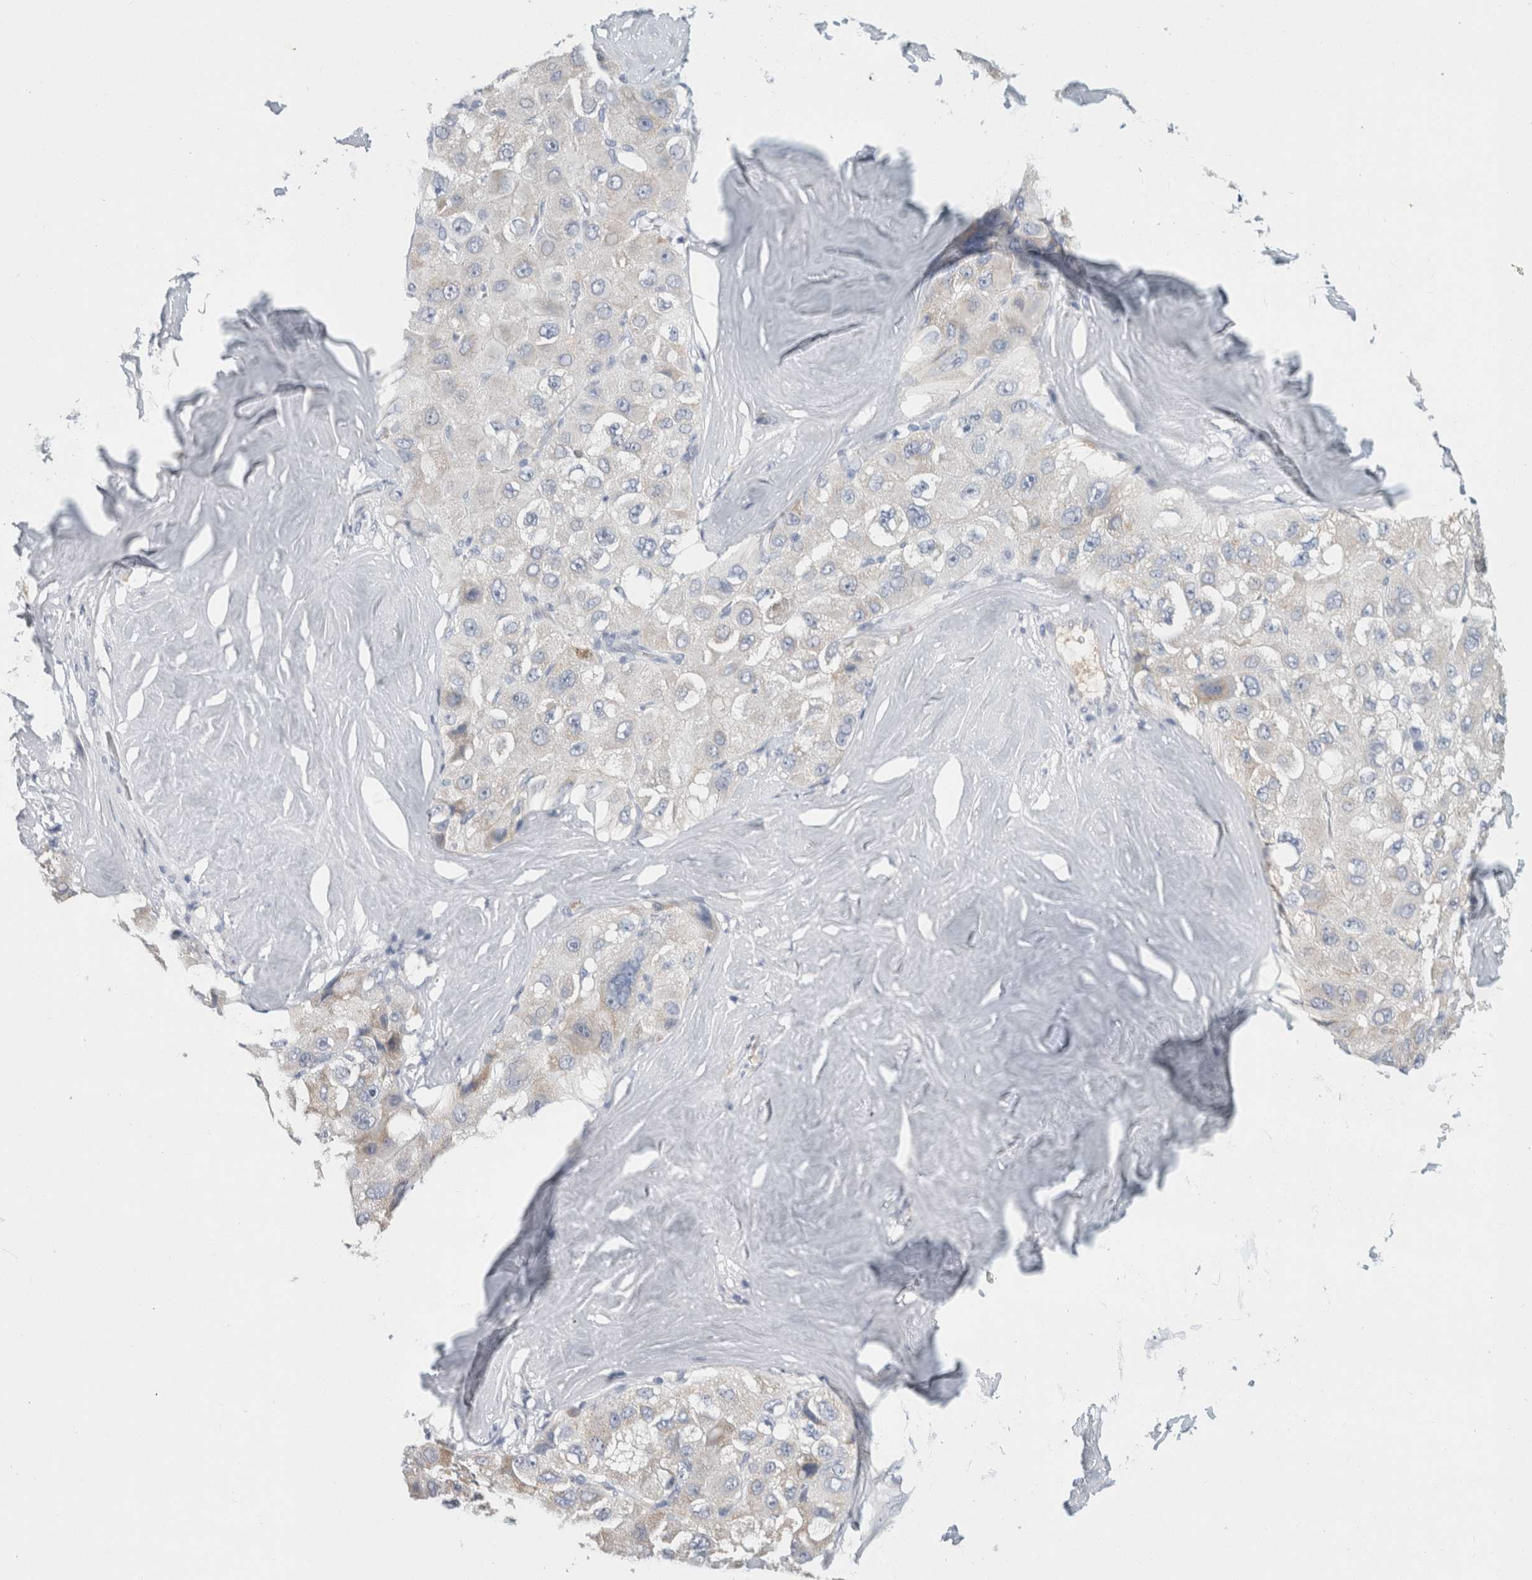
{"staining": {"intensity": "negative", "quantity": "none", "location": "none"}, "tissue": "liver cancer", "cell_type": "Tumor cells", "image_type": "cancer", "snomed": [{"axis": "morphology", "description": "Carcinoma, Hepatocellular, NOS"}, {"axis": "topography", "description": "Liver"}], "caption": "DAB immunohistochemical staining of hepatocellular carcinoma (liver) shows no significant staining in tumor cells.", "gene": "SCGB1A1", "patient": {"sex": "male", "age": 80}}